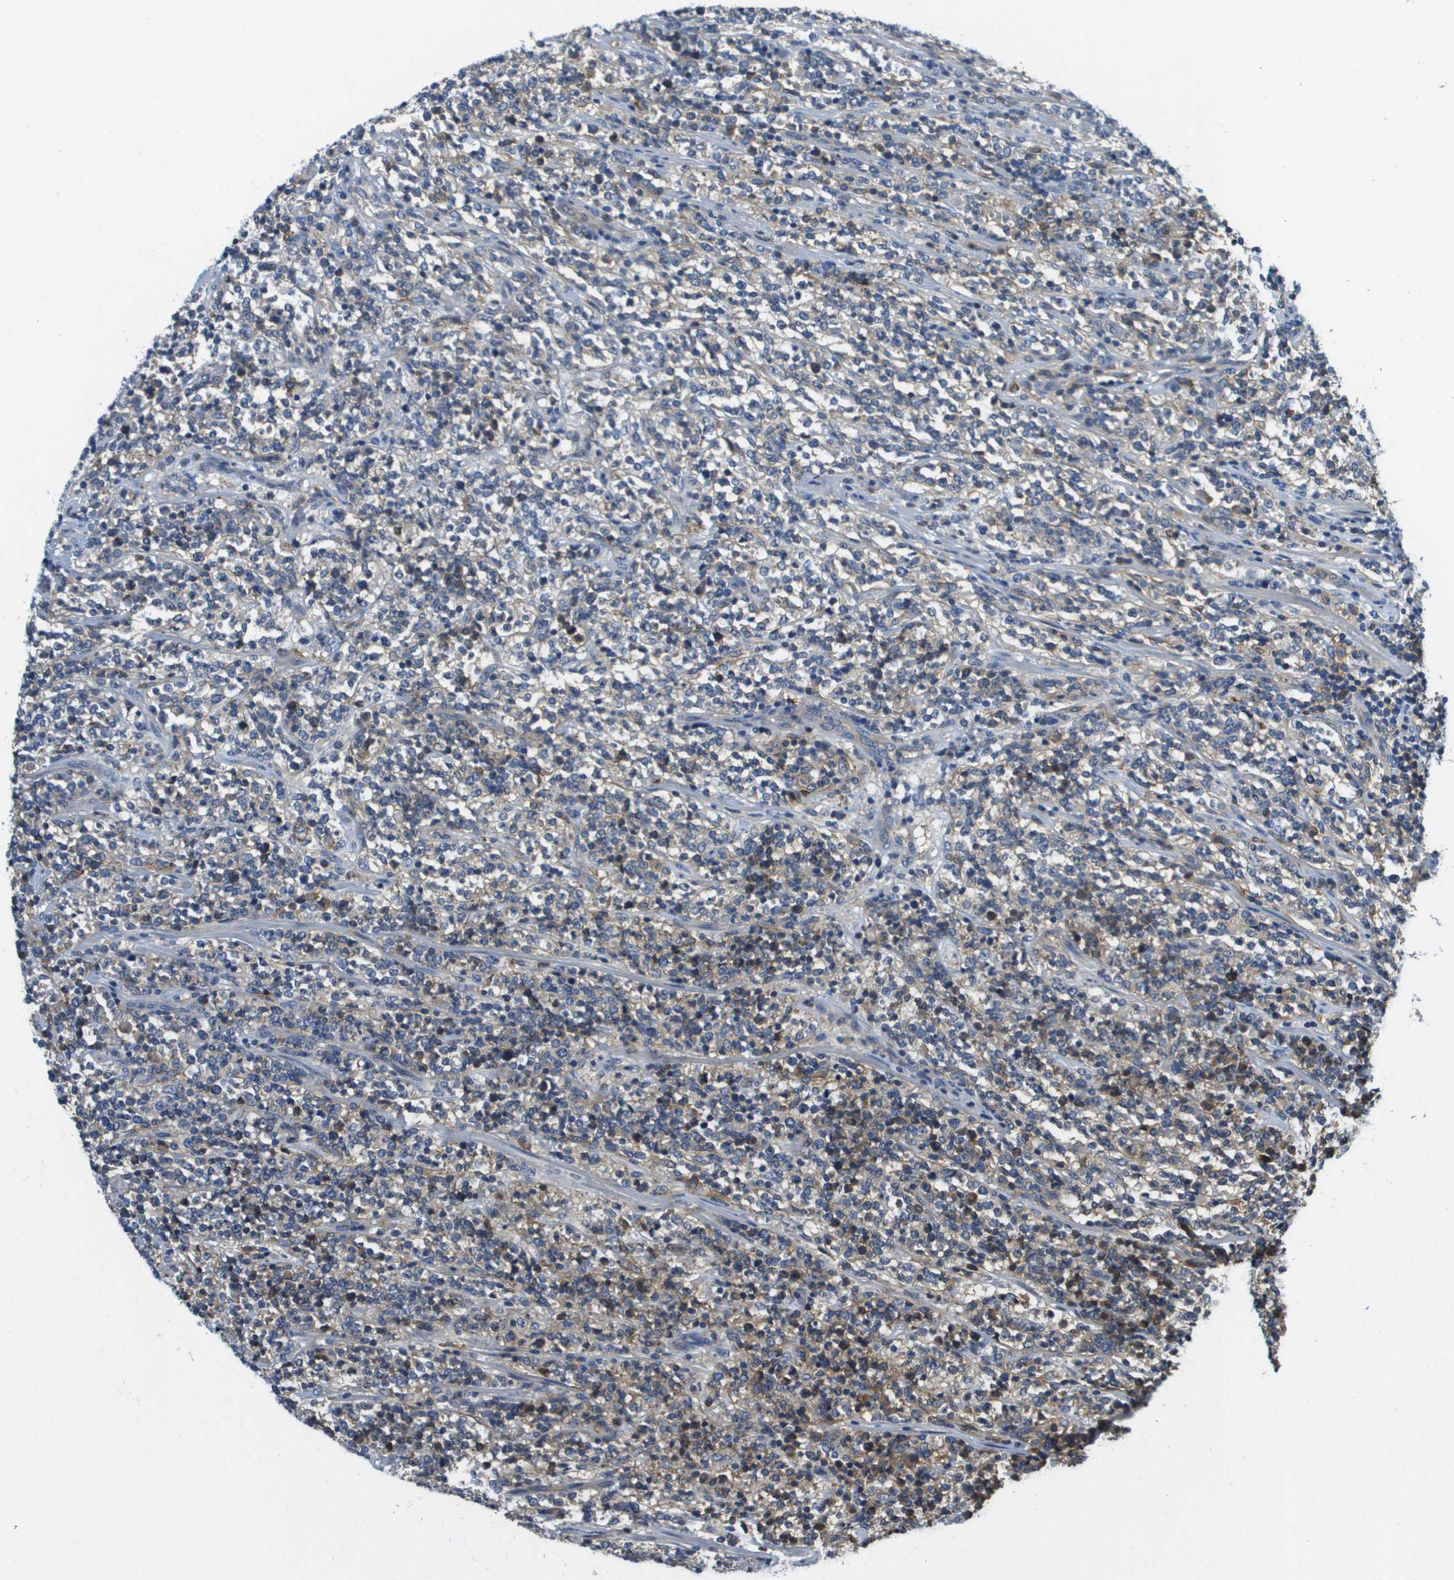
{"staining": {"intensity": "weak", "quantity": "<25%", "location": "cytoplasmic/membranous"}, "tissue": "lymphoma", "cell_type": "Tumor cells", "image_type": "cancer", "snomed": [{"axis": "morphology", "description": "Malignant lymphoma, non-Hodgkin's type, High grade"}, {"axis": "topography", "description": "Soft tissue"}], "caption": "Protein analysis of lymphoma demonstrates no significant staining in tumor cells.", "gene": "SLC16A3", "patient": {"sex": "male", "age": 18}}